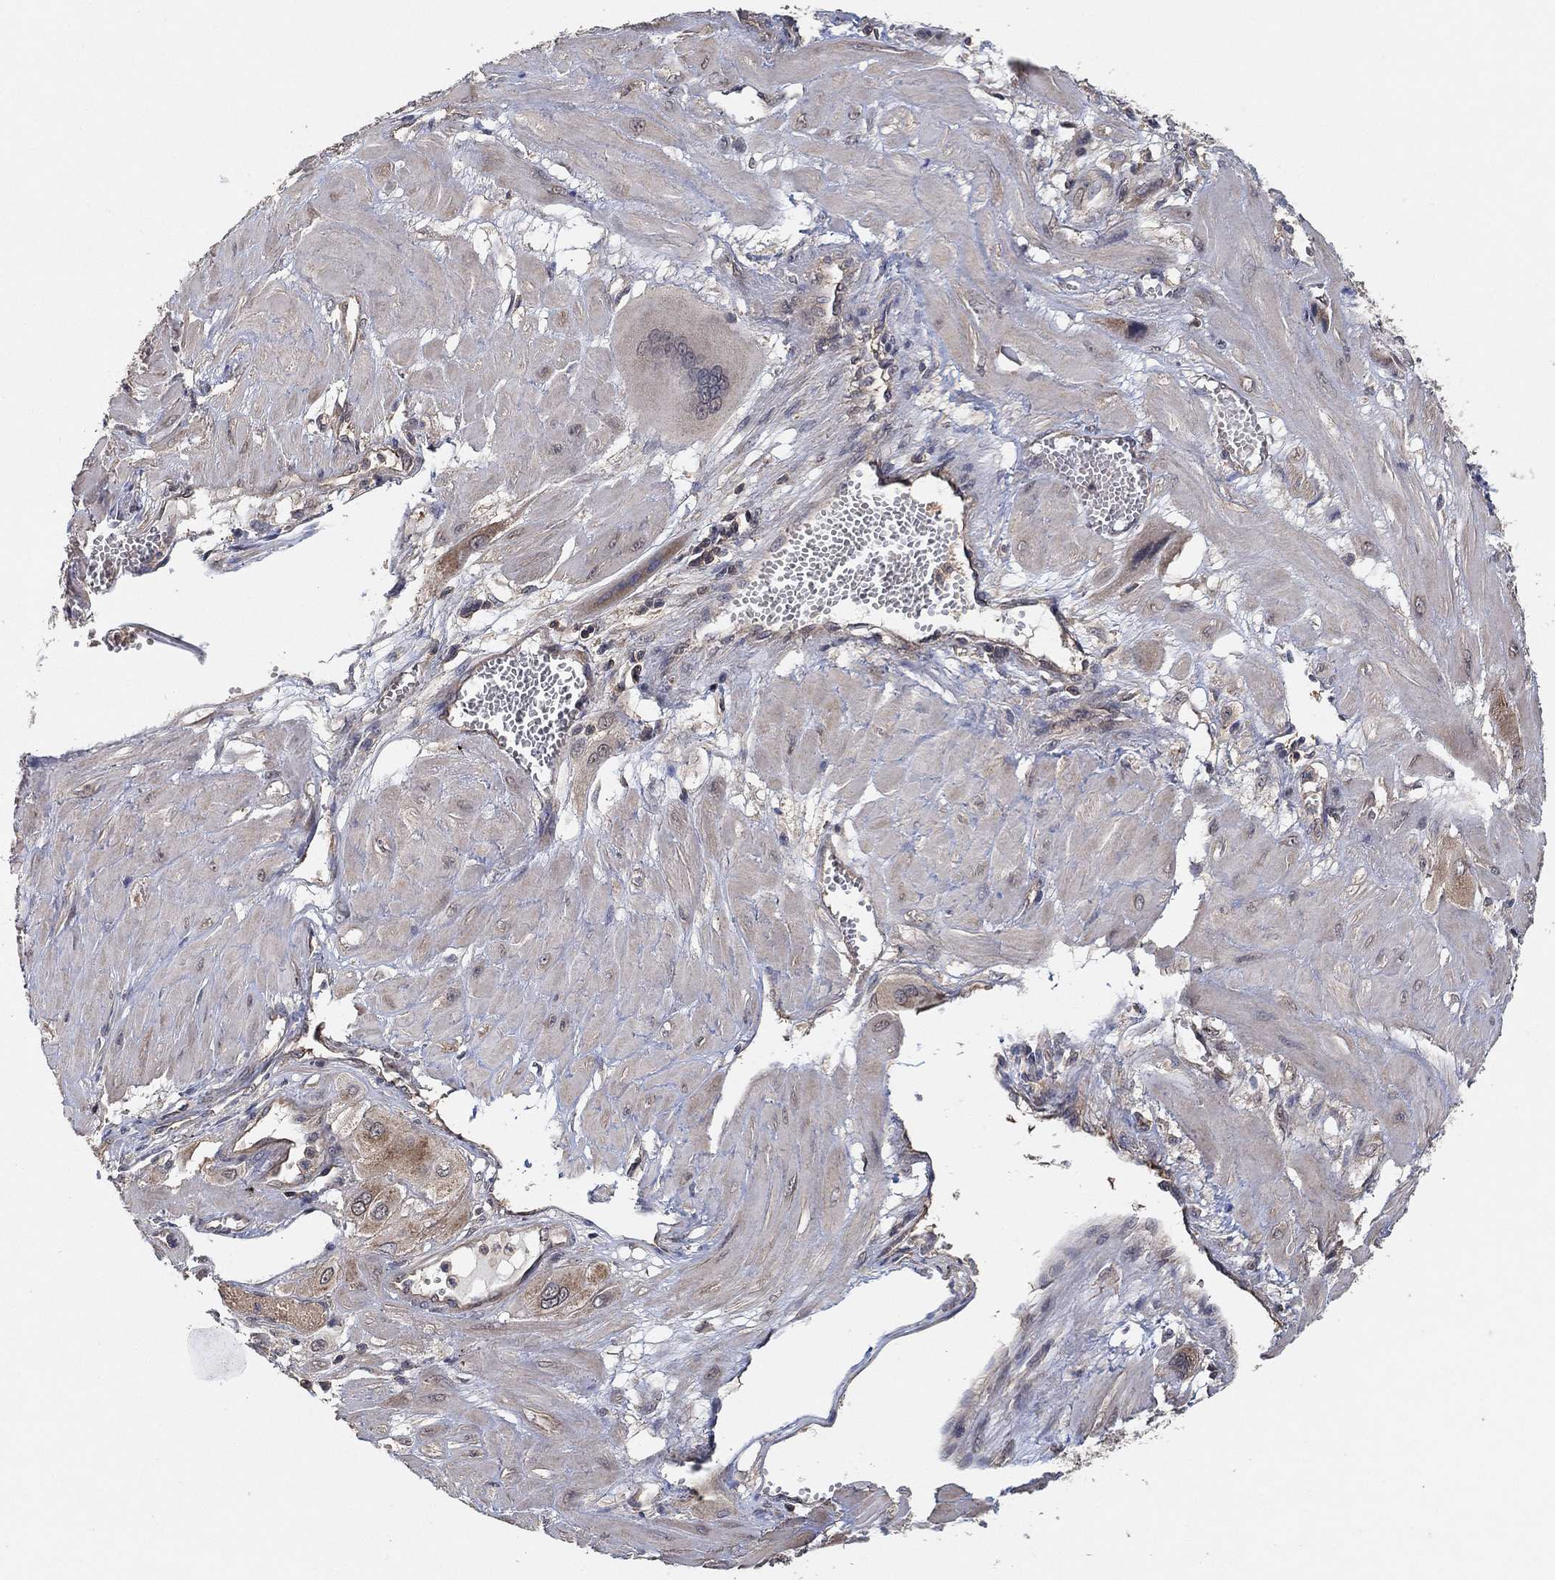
{"staining": {"intensity": "negative", "quantity": "none", "location": "none"}, "tissue": "cervical cancer", "cell_type": "Tumor cells", "image_type": "cancer", "snomed": [{"axis": "morphology", "description": "Squamous cell carcinoma, NOS"}, {"axis": "topography", "description": "Cervix"}], "caption": "This is a micrograph of immunohistochemistry staining of cervical squamous cell carcinoma, which shows no expression in tumor cells.", "gene": "CCDC43", "patient": {"sex": "female", "age": 34}}